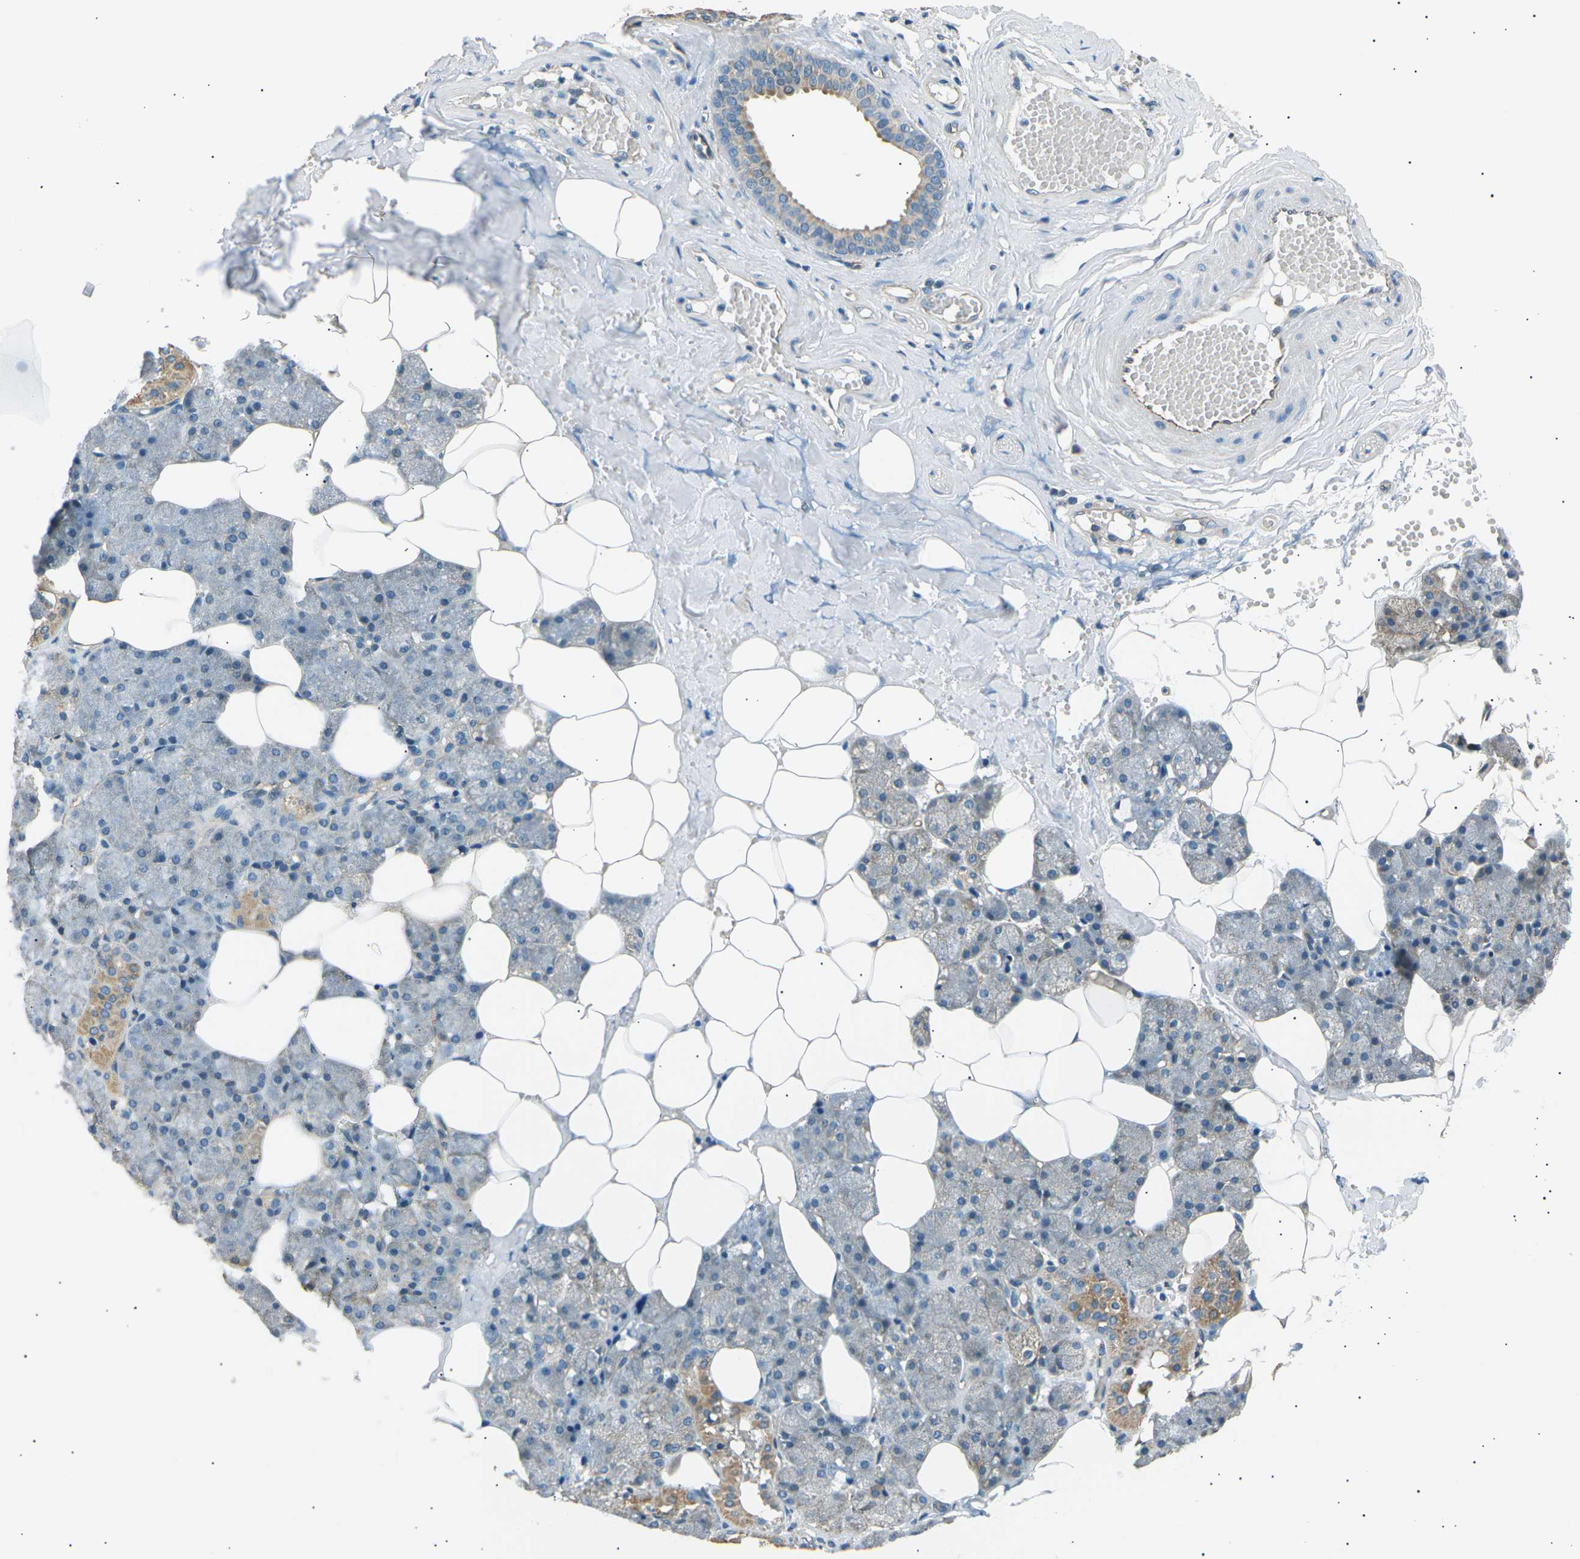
{"staining": {"intensity": "moderate", "quantity": "25%-75%", "location": "cytoplasmic/membranous"}, "tissue": "salivary gland", "cell_type": "Glandular cells", "image_type": "normal", "snomed": [{"axis": "morphology", "description": "Normal tissue, NOS"}, {"axis": "topography", "description": "Salivary gland"}], "caption": "Immunohistochemical staining of unremarkable human salivary gland shows moderate cytoplasmic/membranous protein positivity in approximately 25%-75% of glandular cells.", "gene": "SLK", "patient": {"sex": "male", "age": 62}}